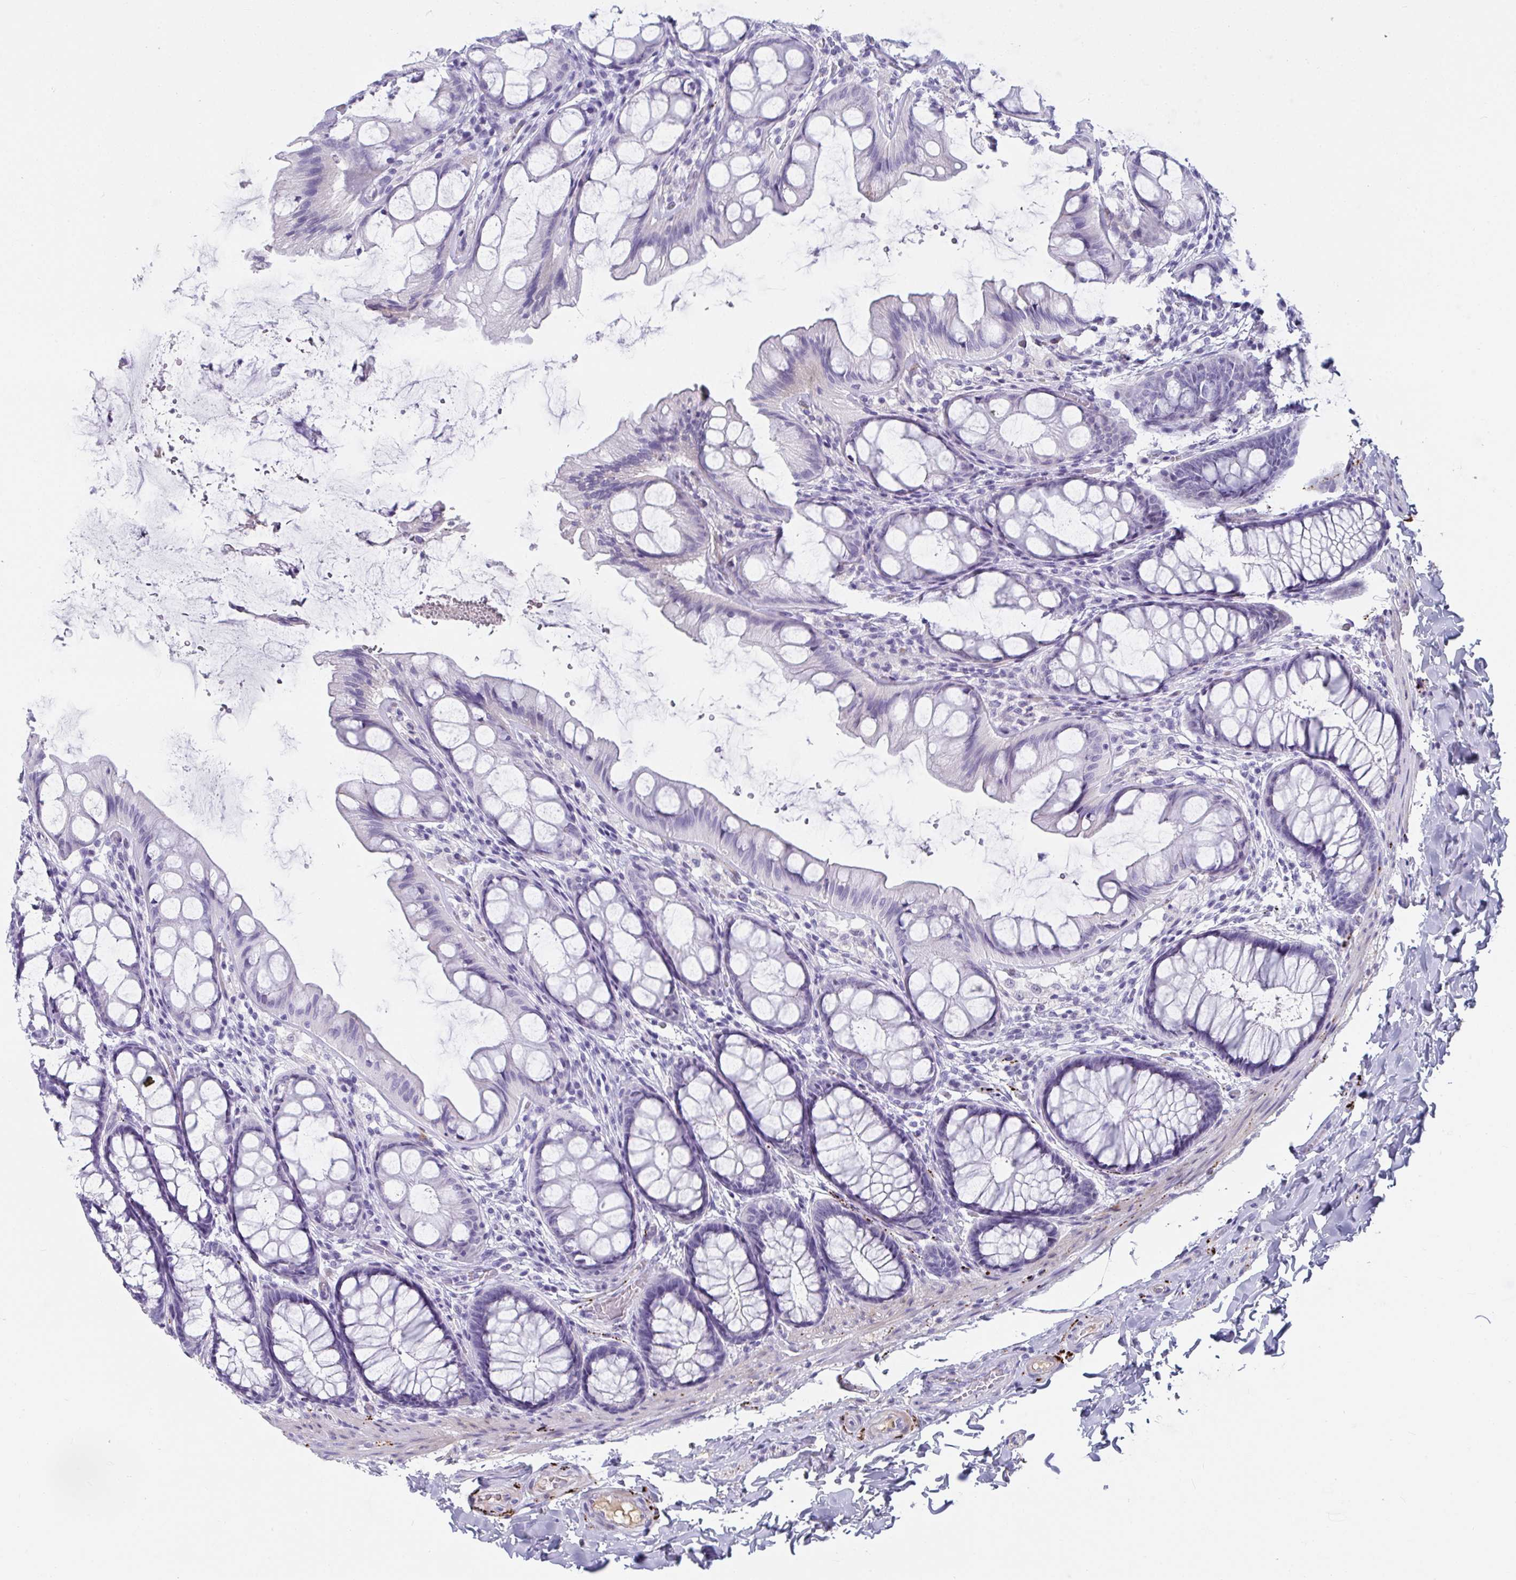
{"staining": {"intensity": "negative", "quantity": "none", "location": "none"}, "tissue": "colon", "cell_type": "Endothelial cells", "image_type": "normal", "snomed": [{"axis": "morphology", "description": "Normal tissue, NOS"}, {"axis": "topography", "description": "Colon"}], "caption": "DAB immunohistochemical staining of normal colon displays no significant expression in endothelial cells.", "gene": "NPY", "patient": {"sex": "male", "age": 47}}